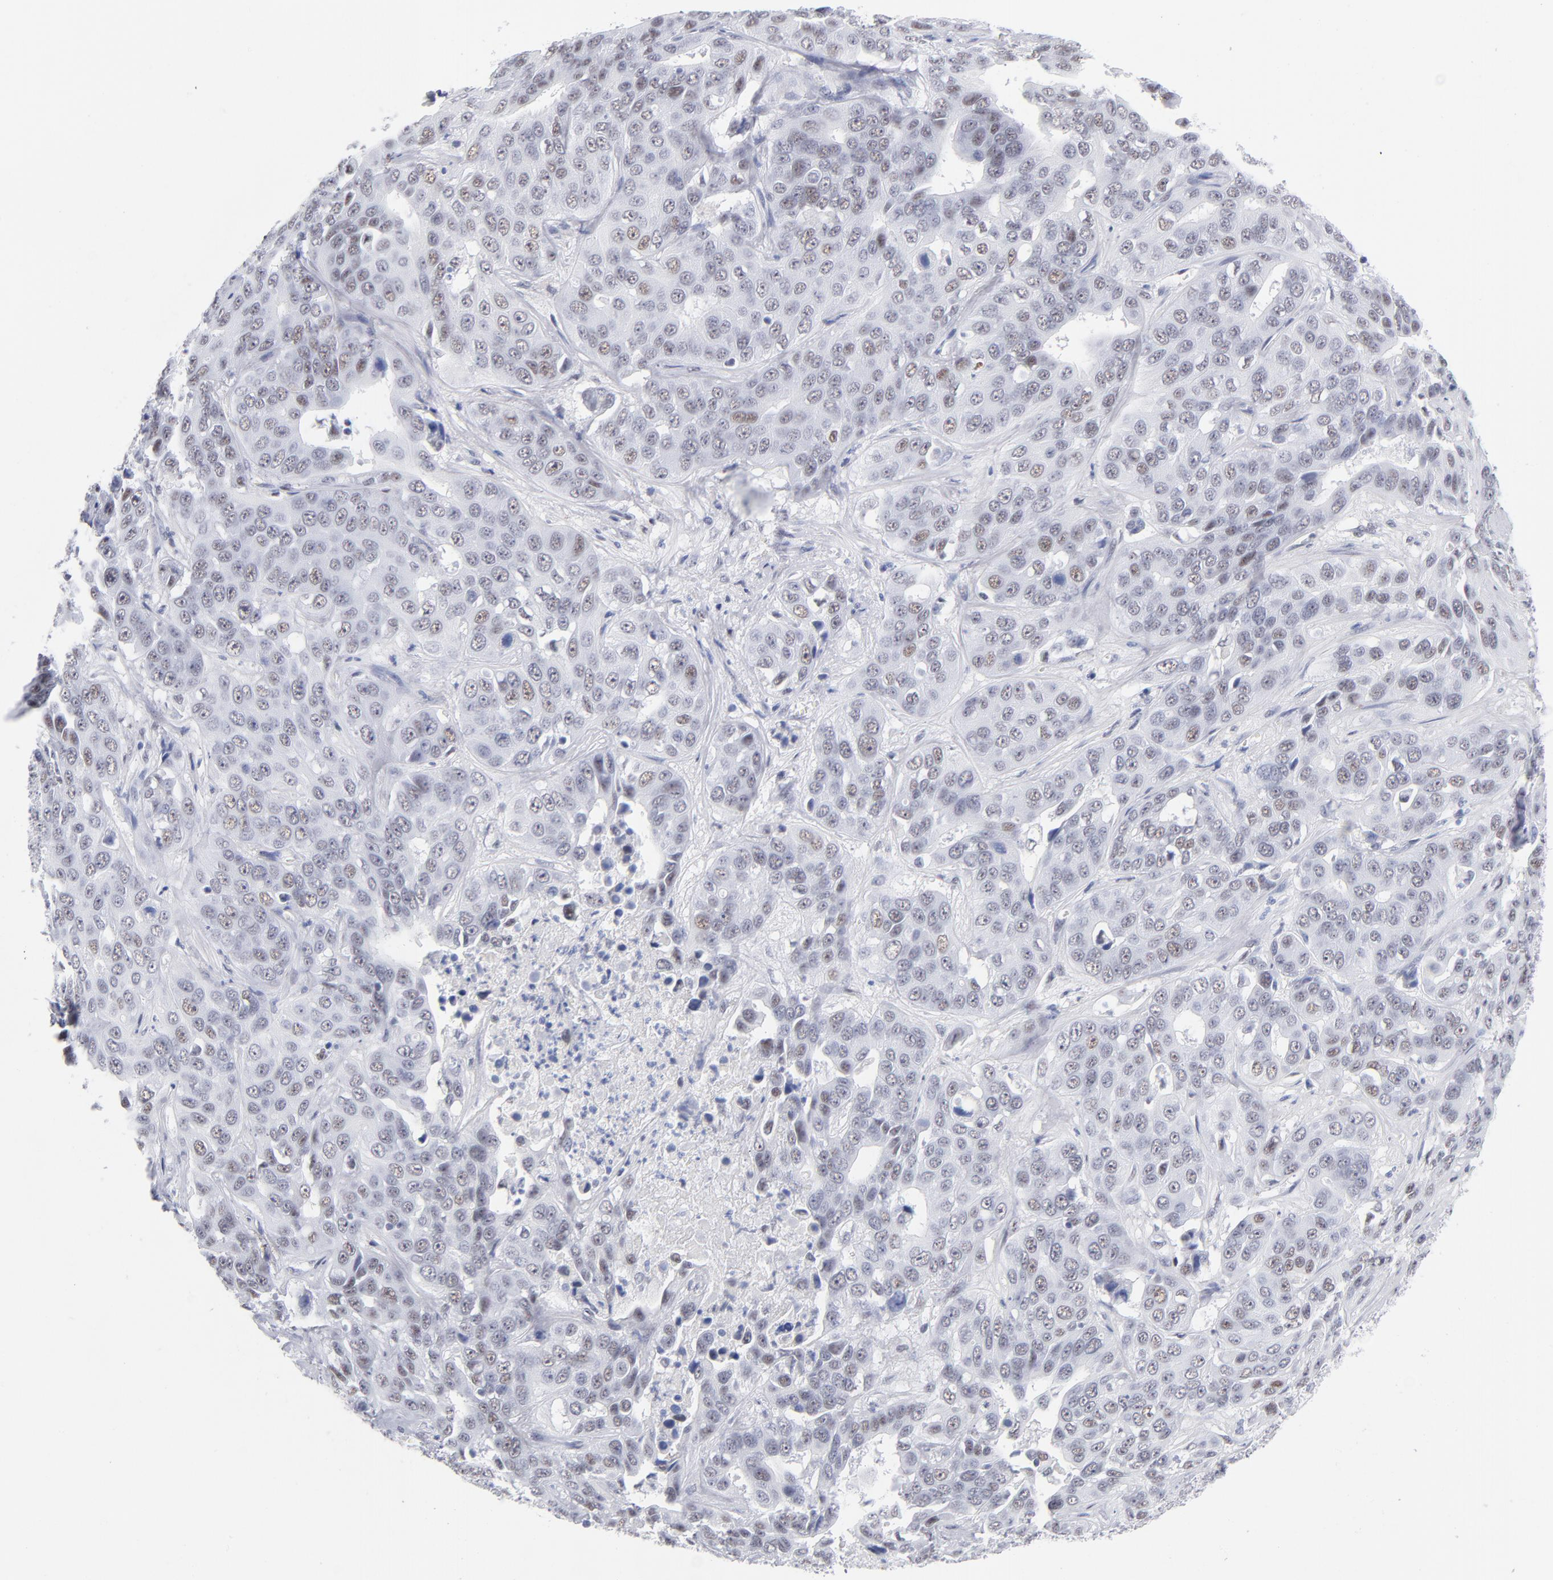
{"staining": {"intensity": "weak", "quantity": "<25%", "location": "nuclear"}, "tissue": "liver cancer", "cell_type": "Tumor cells", "image_type": "cancer", "snomed": [{"axis": "morphology", "description": "Cholangiocarcinoma"}, {"axis": "topography", "description": "Liver"}], "caption": "Liver cholangiocarcinoma was stained to show a protein in brown. There is no significant positivity in tumor cells.", "gene": "SNRPB", "patient": {"sex": "female", "age": 52}}